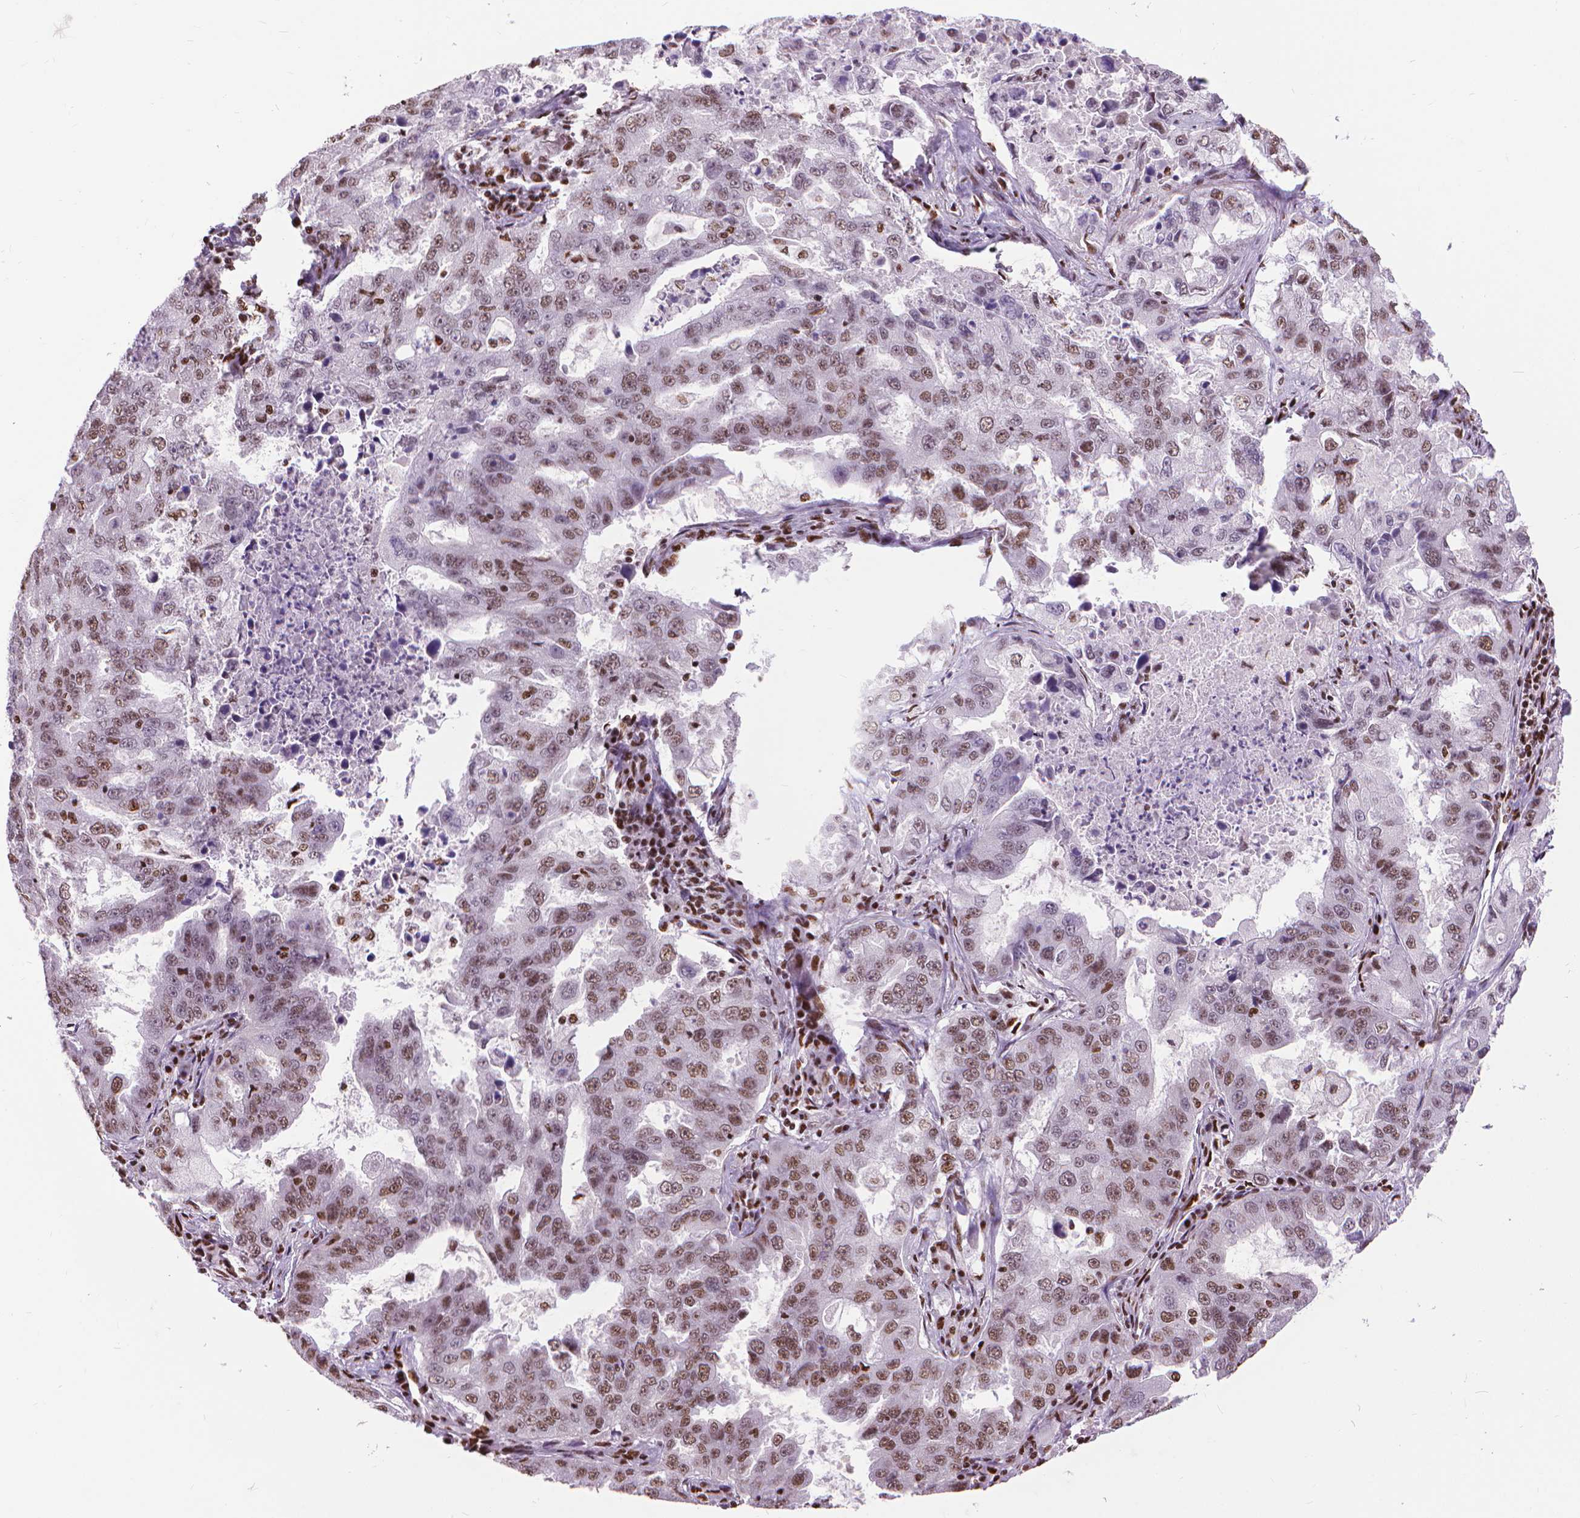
{"staining": {"intensity": "moderate", "quantity": ">75%", "location": "nuclear"}, "tissue": "lung cancer", "cell_type": "Tumor cells", "image_type": "cancer", "snomed": [{"axis": "morphology", "description": "Adenocarcinoma, NOS"}, {"axis": "topography", "description": "Lung"}], "caption": "The histopathology image demonstrates immunohistochemical staining of lung cancer. There is moderate nuclear staining is seen in about >75% of tumor cells.", "gene": "AKAP8", "patient": {"sex": "female", "age": 61}}